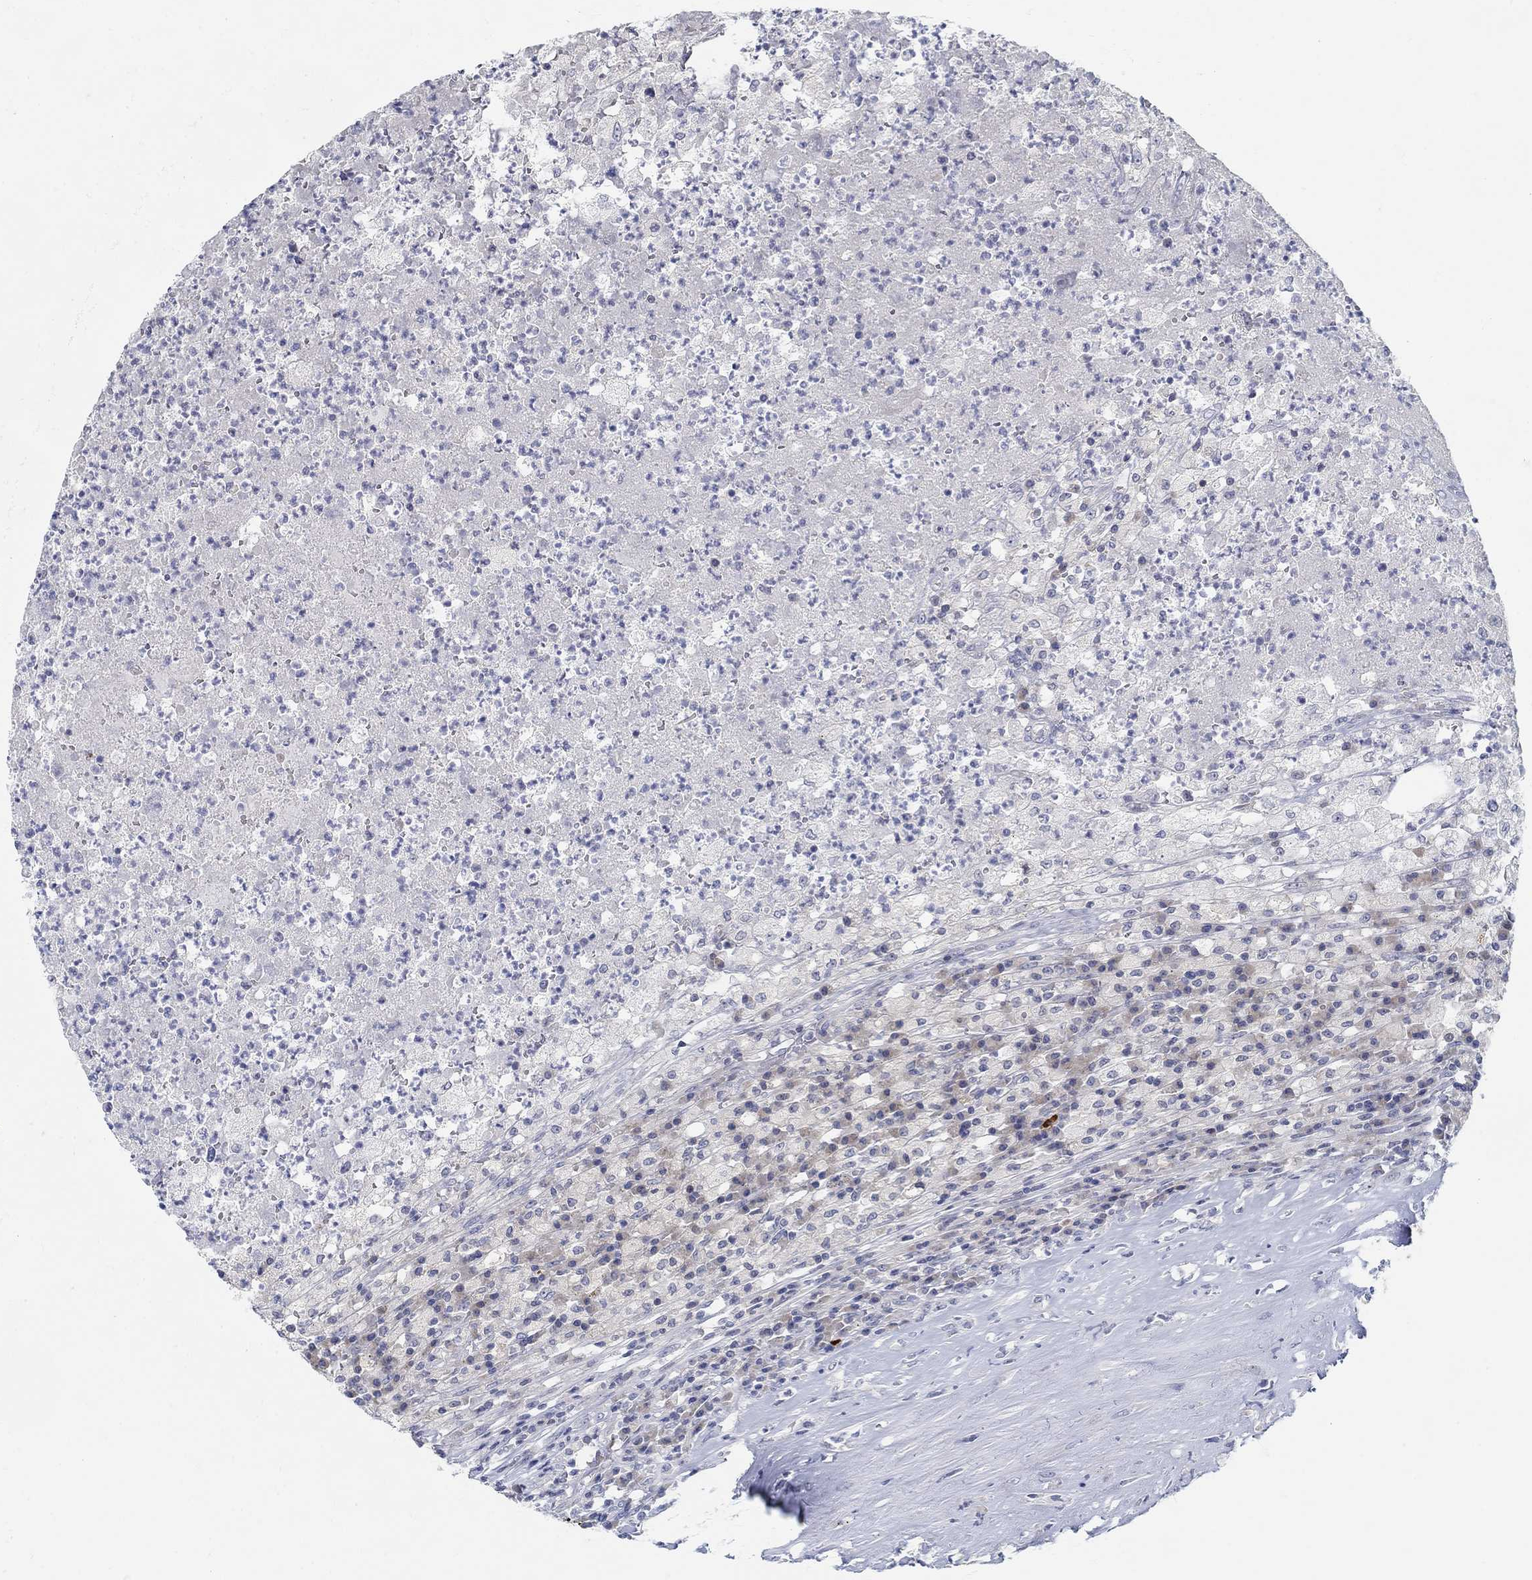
{"staining": {"intensity": "negative", "quantity": "none", "location": "none"}, "tissue": "testis cancer", "cell_type": "Tumor cells", "image_type": "cancer", "snomed": [{"axis": "morphology", "description": "Necrosis, NOS"}, {"axis": "morphology", "description": "Carcinoma, Embryonal, NOS"}, {"axis": "topography", "description": "Testis"}], "caption": "Testis cancer (embryonal carcinoma) was stained to show a protein in brown. There is no significant positivity in tumor cells.", "gene": "ANO7", "patient": {"sex": "male", "age": 19}}